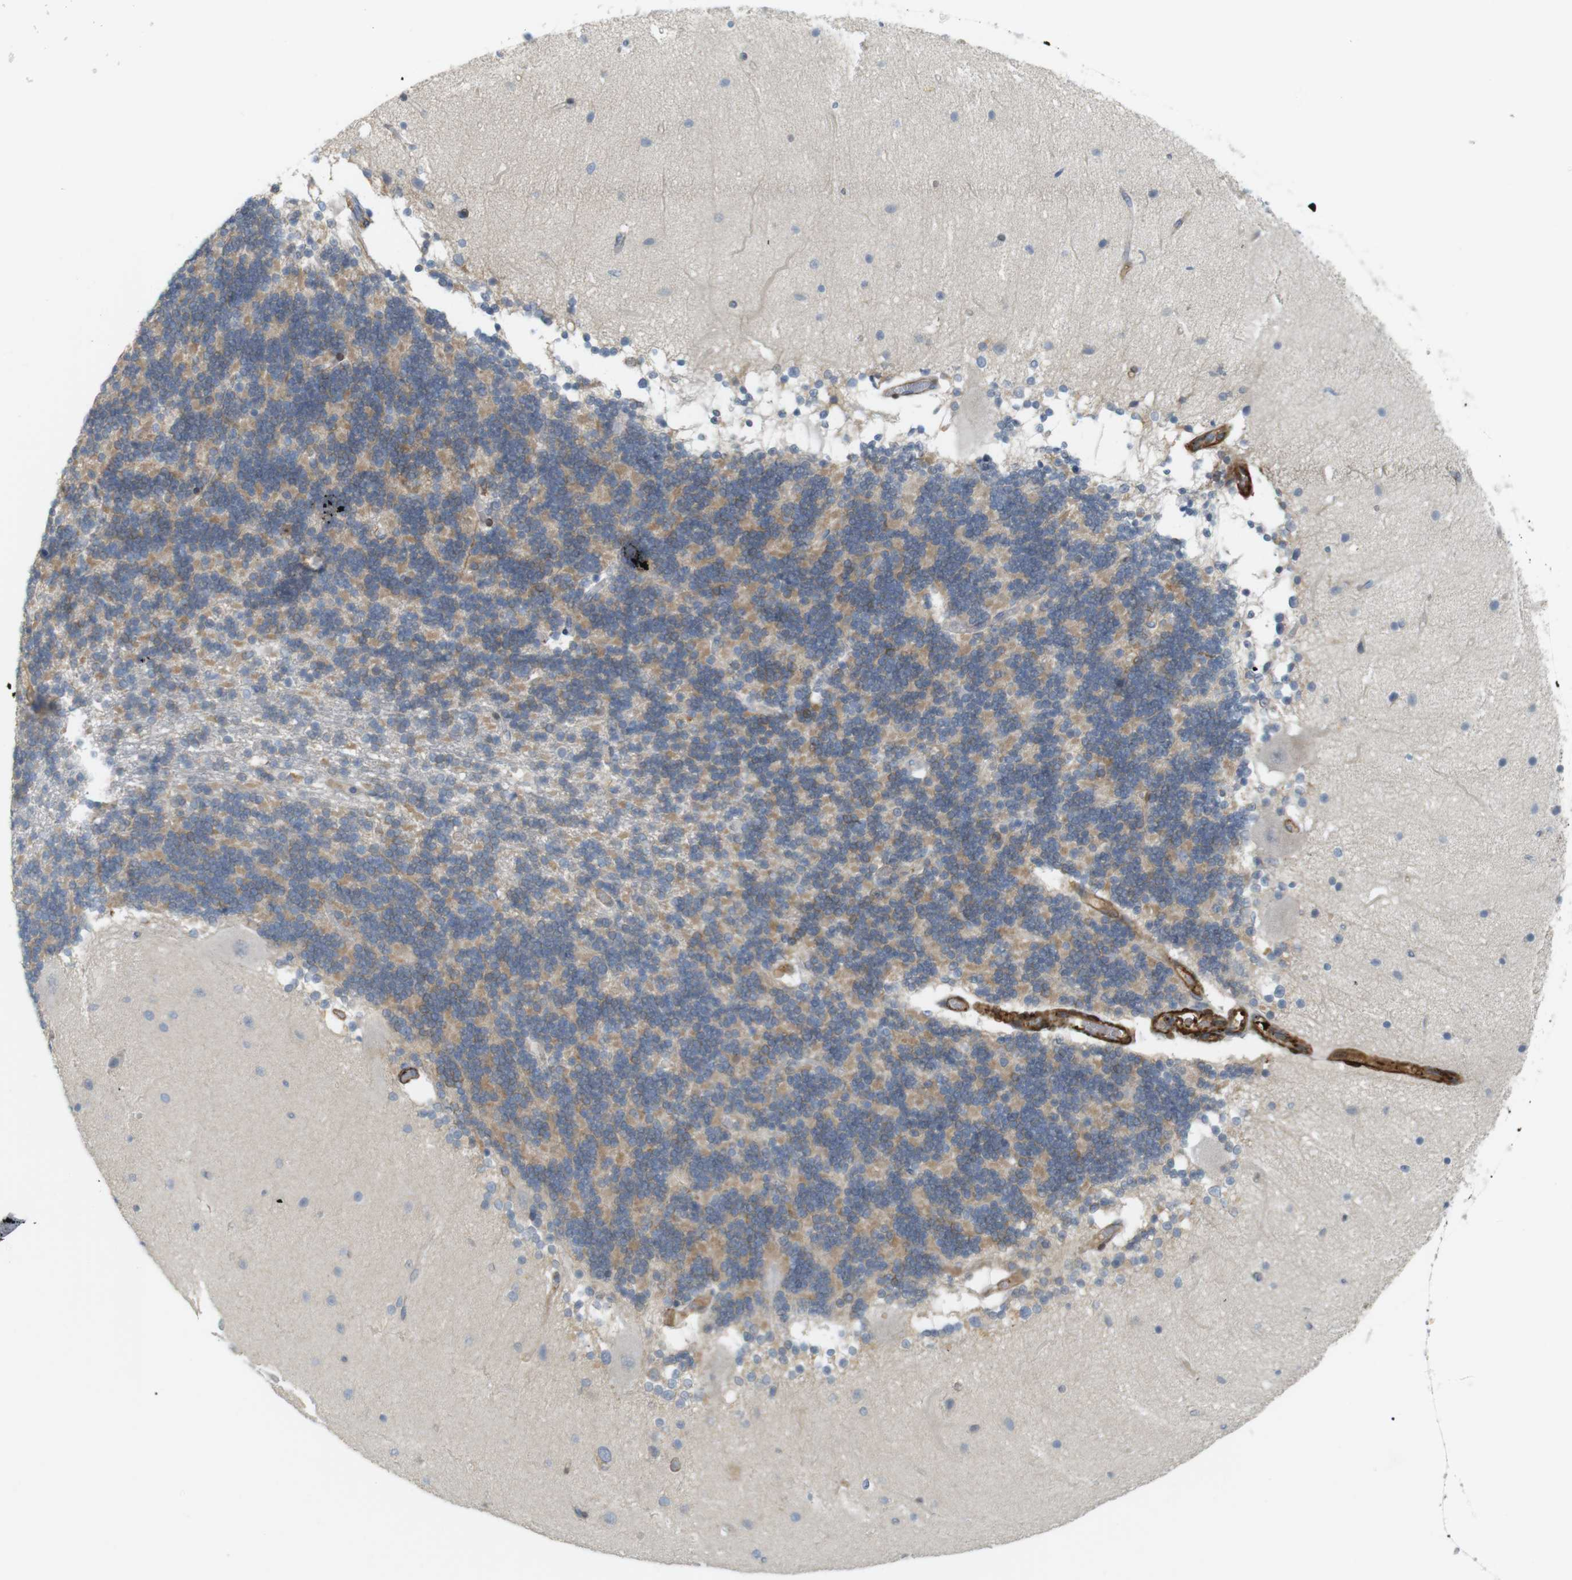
{"staining": {"intensity": "moderate", "quantity": "<25%", "location": "cytoplasmic/membranous"}, "tissue": "cerebellum", "cell_type": "Cells in granular layer", "image_type": "normal", "snomed": [{"axis": "morphology", "description": "Normal tissue, NOS"}, {"axis": "topography", "description": "Cerebellum"}], "caption": "Protein expression analysis of normal cerebellum reveals moderate cytoplasmic/membranous positivity in approximately <25% of cells in granular layer.", "gene": "PDE3A", "patient": {"sex": "female", "age": 54}}